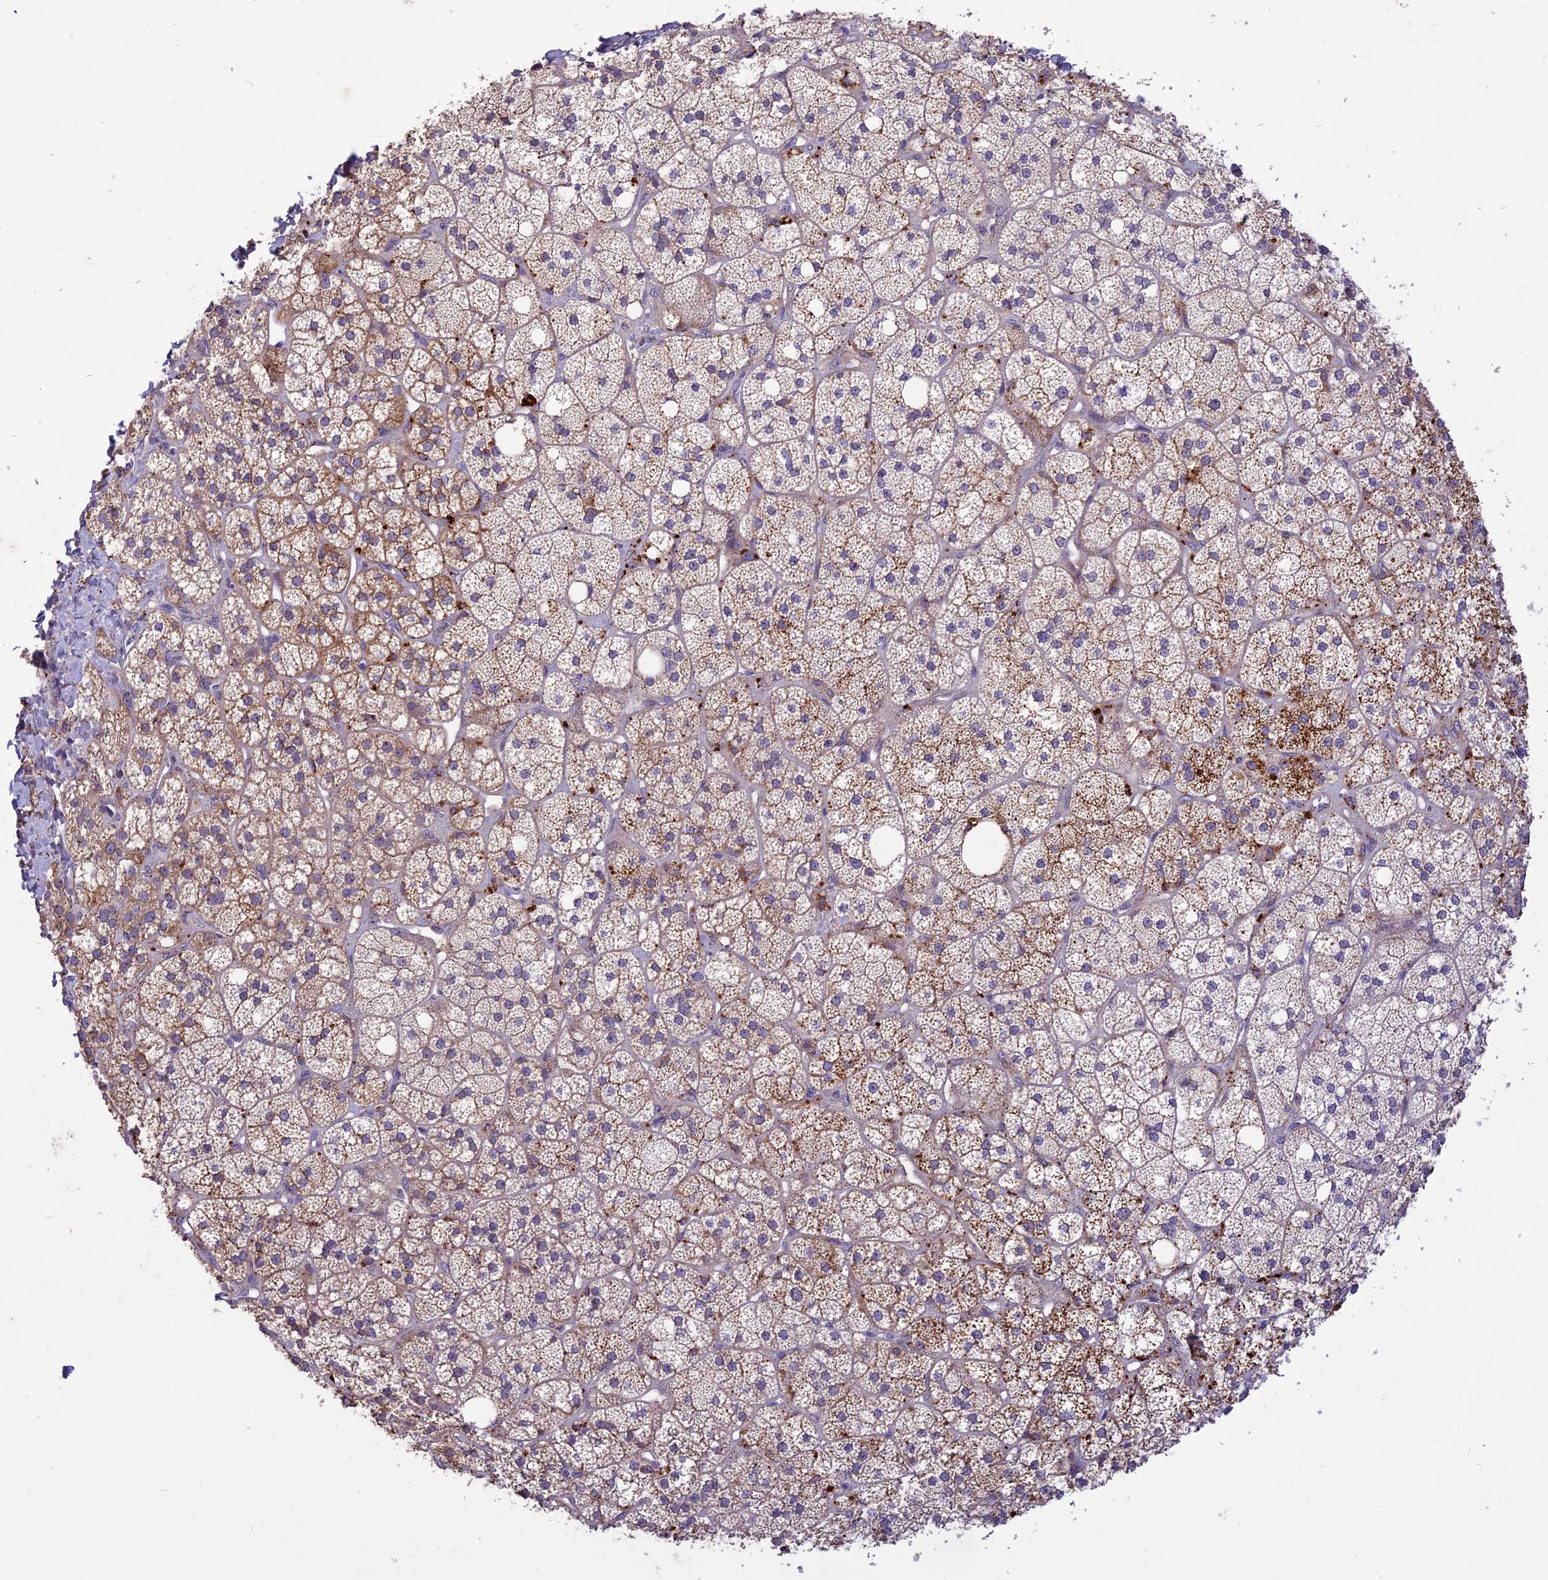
{"staining": {"intensity": "moderate", "quantity": "25%-75%", "location": "cytoplasmic/membranous"}, "tissue": "adrenal gland", "cell_type": "Glandular cells", "image_type": "normal", "snomed": [{"axis": "morphology", "description": "Normal tissue, NOS"}, {"axis": "topography", "description": "Adrenal gland"}], "caption": "This is a micrograph of IHC staining of benign adrenal gland, which shows moderate positivity in the cytoplasmic/membranous of glandular cells.", "gene": "ADO", "patient": {"sex": "male", "age": 61}}